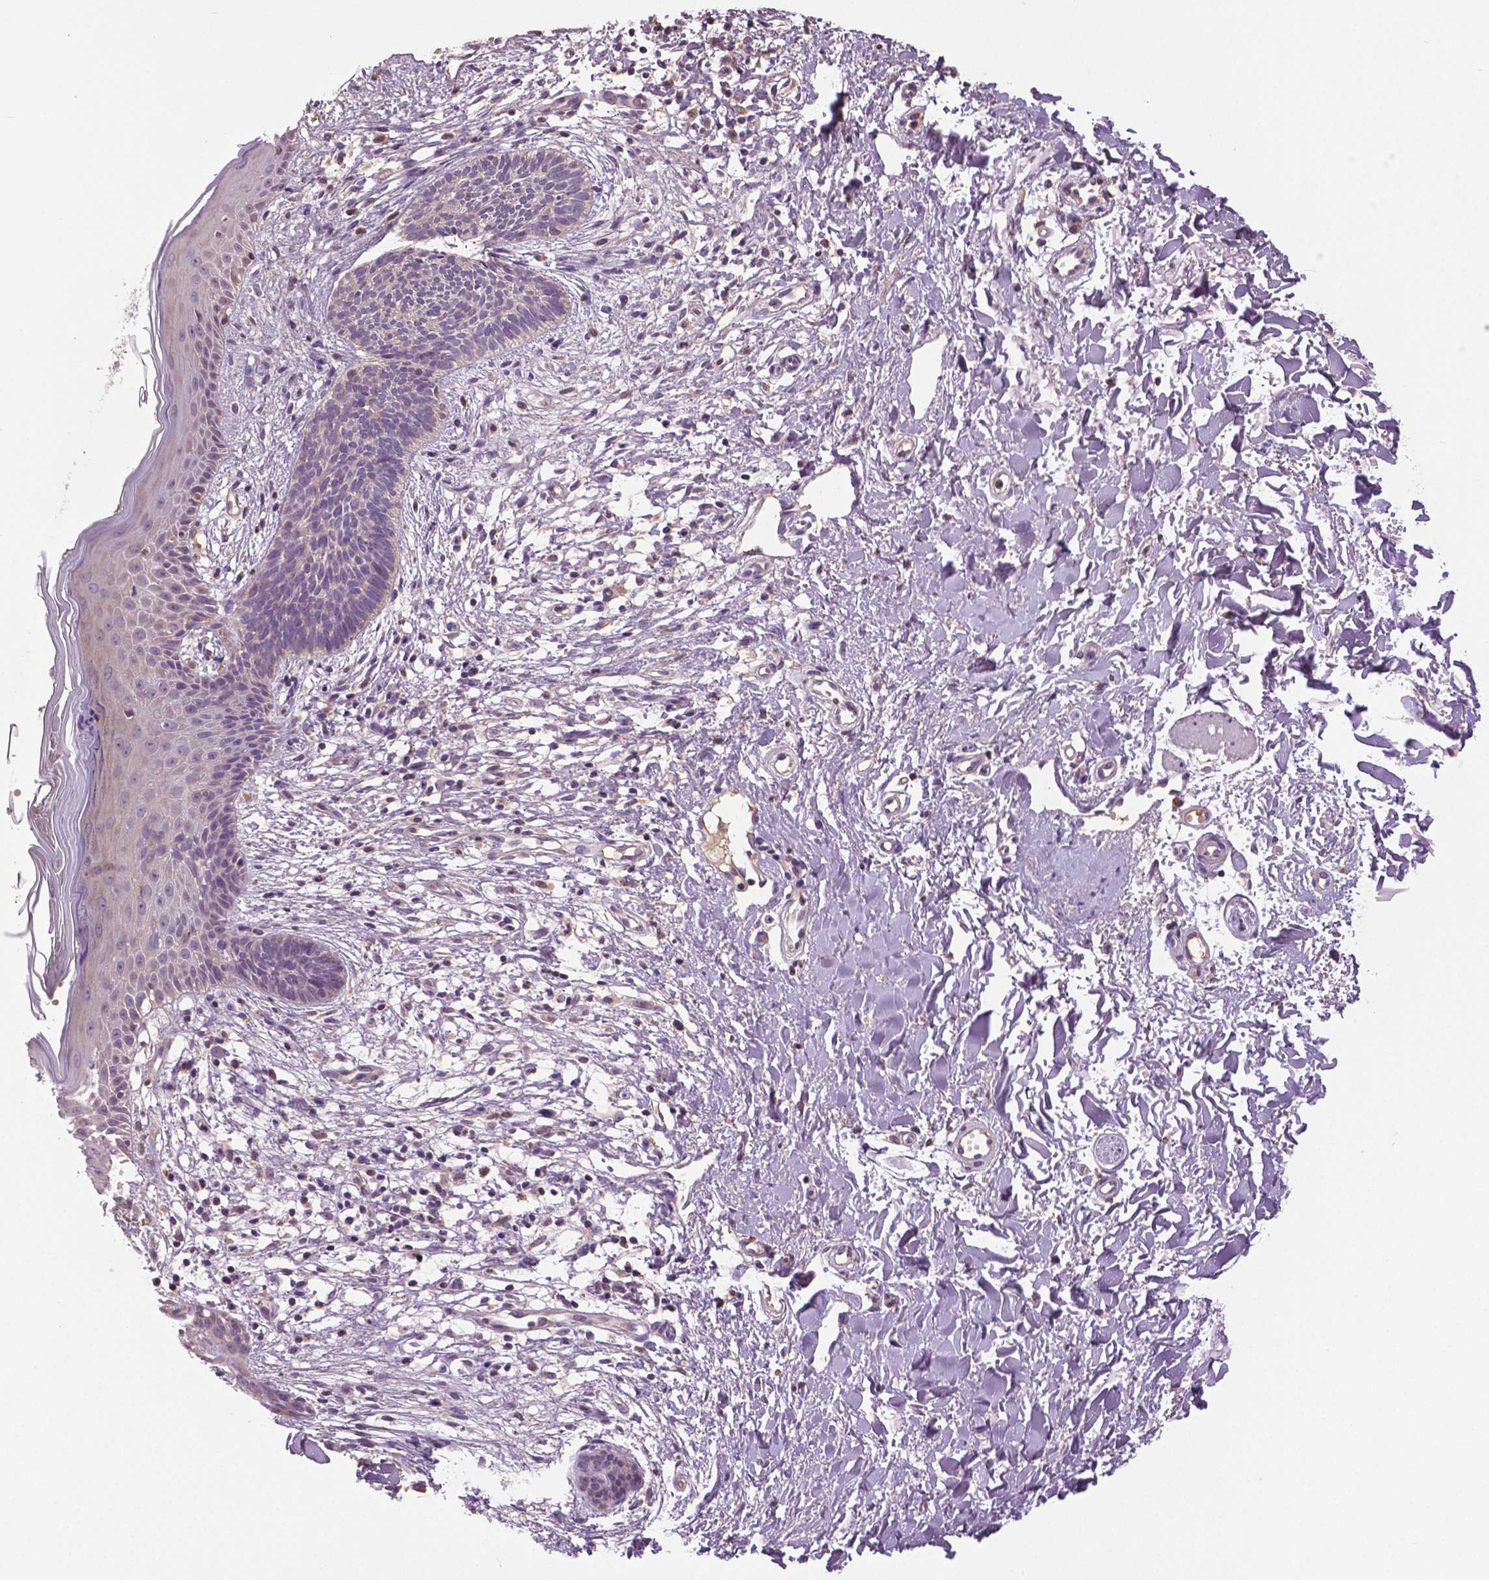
{"staining": {"intensity": "weak", "quantity": "<25%", "location": "cytoplasmic/membranous"}, "tissue": "skin cancer", "cell_type": "Tumor cells", "image_type": "cancer", "snomed": [{"axis": "morphology", "description": "Basal cell carcinoma"}, {"axis": "topography", "description": "Skin"}], "caption": "Immunohistochemistry image of human skin cancer stained for a protein (brown), which displays no positivity in tumor cells. The staining is performed using DAB (3,3'-diaminobenzidine) brown chromogen with nuclei counter-stained in using hematoxylin.", "gene": "DNAH12", "patient": {"sex": "female", "age": 84}}